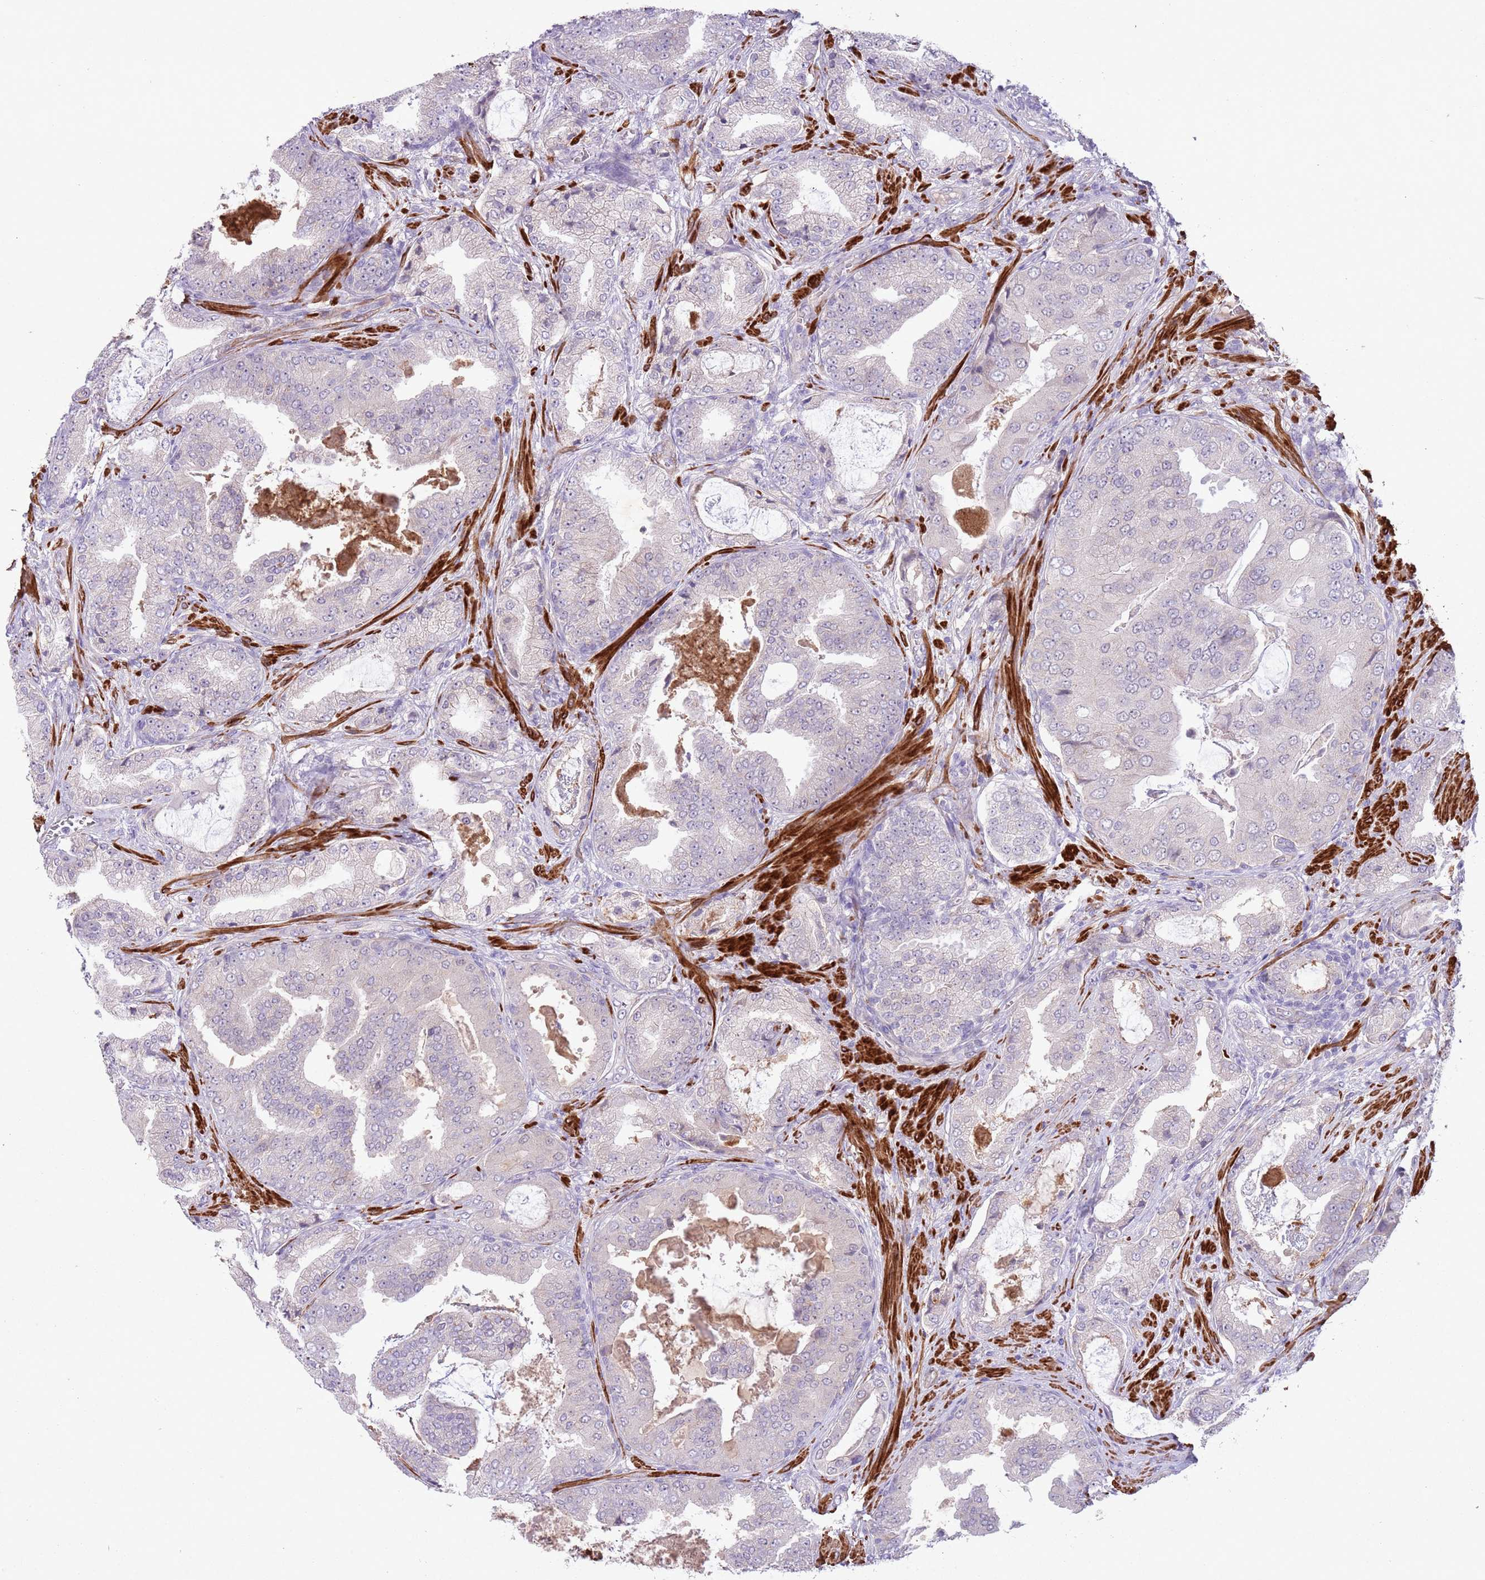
{"staining": {"intensity": "negative", "quantity": "none", "location": "none"}, "tissue": "prostate cancer", "cell_type": "Tumor cells", "image_type": "cancer", "snomed": [{"axis": "morphology", "description": "Adenocarcinoma, High grade"}, {"axis": "topography", "description": "Prostate"}], "caption": "Immunohistochemistry of high-grade adenocarcinoma (prostate) demonstrates no staining in tumor cells. (Immunohistochemistry, brightfield microscopy, high magnification).", "gene": "CCNI", "patient": {"sex": "male", "age": 68}}